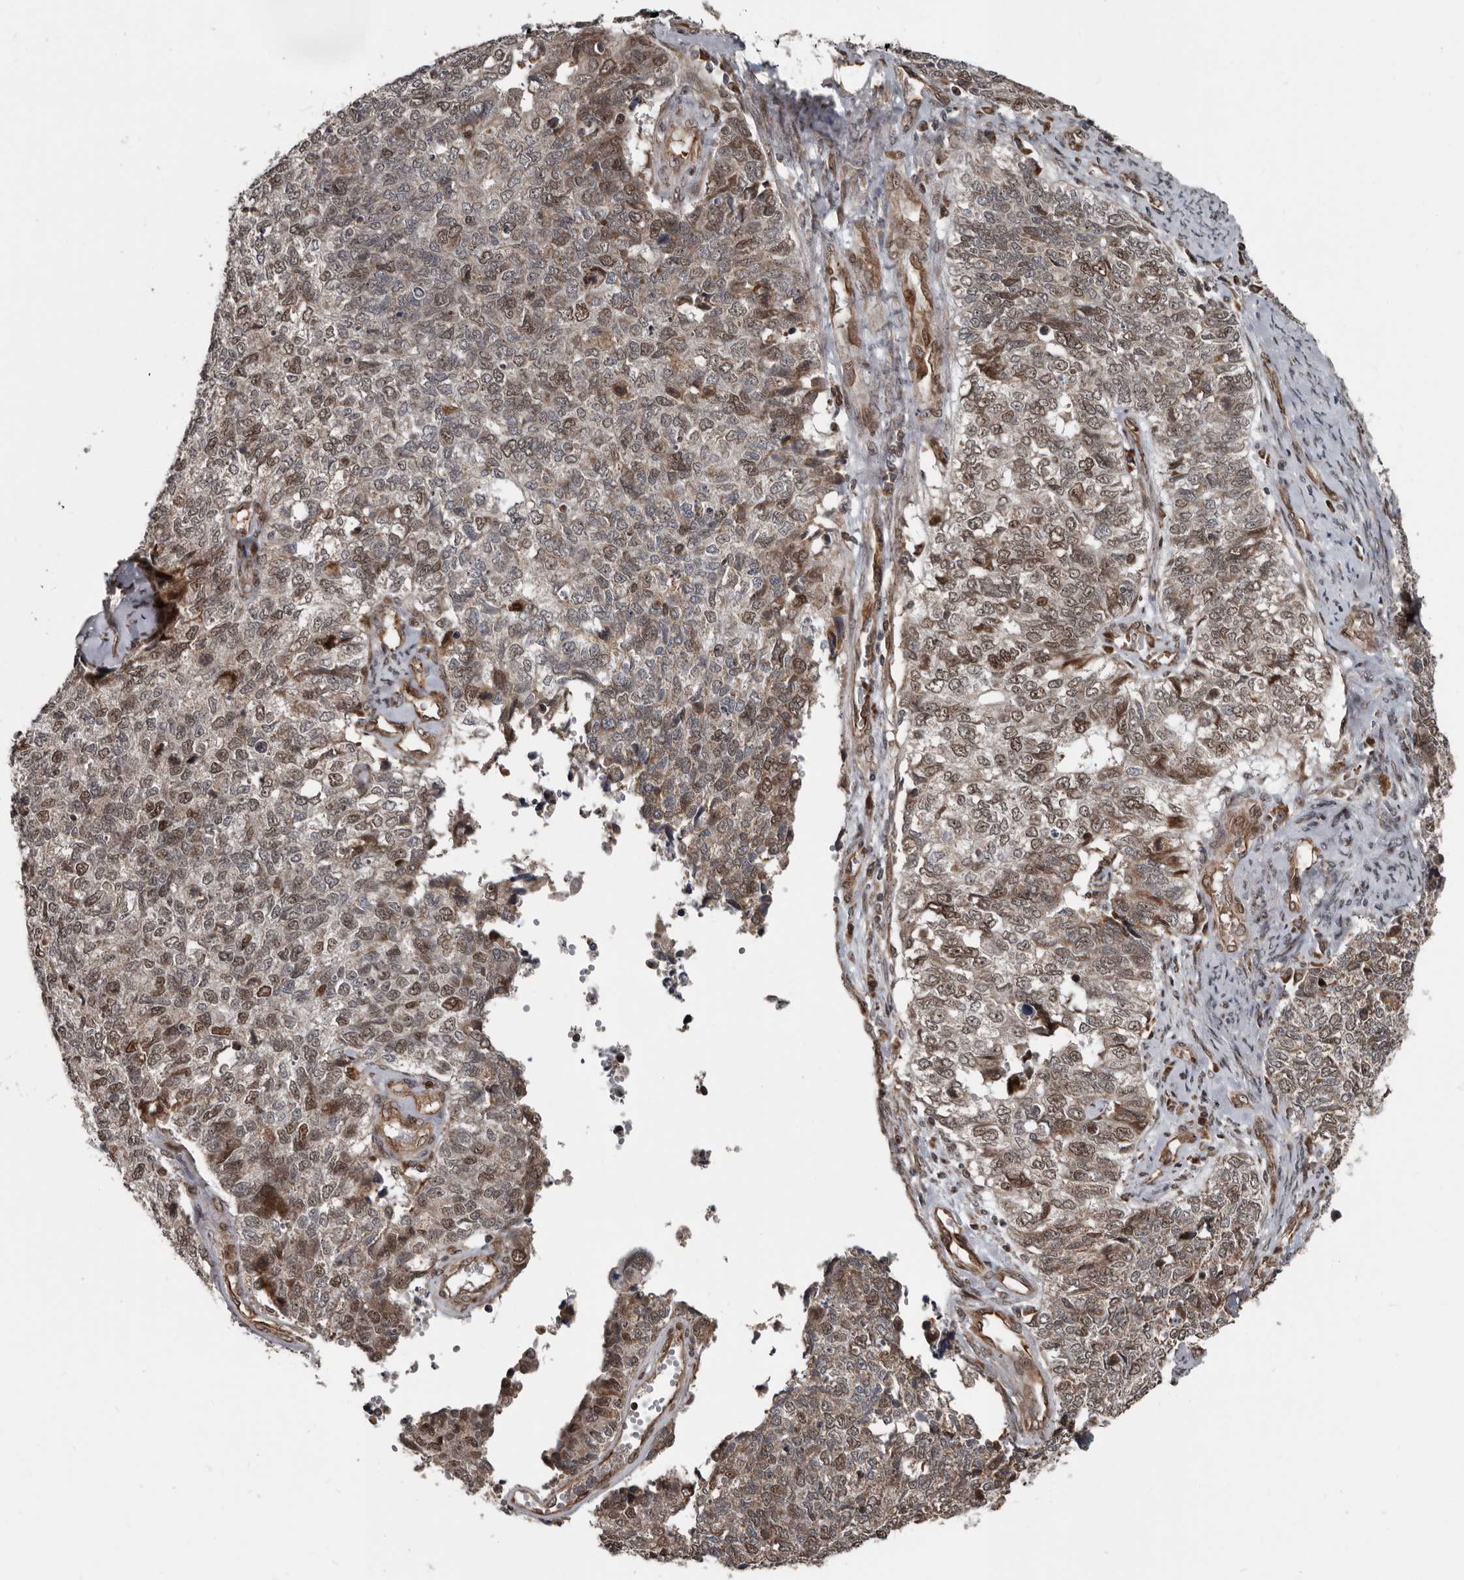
{"staining": {"intensity": "moderate", "quantity": "25%-75%", "location": "nuclear"}, "tissue": "cervical cancer", "cell_type": "Tumor cells", "image_type": "cancer", "snomed": [{"axis": "morphology", "description": "Squamous cell carcinoma, NOS"}, {"axis": "topography", "description": "Cervix"}], "caption": "Protein analysis of cervical cancer tissue shows moderate nuclear expression in approximately 25%-75% of tumor cells. The staining was performed using DAB (3,3'-diaminobenzidine) to visualize the protein expression in brown, while the nuclei were stained in blue with hematoxylin (Magnification: 20x).", "gene": "CHD1L", "patient": {"sex": "female", "age": 63}}